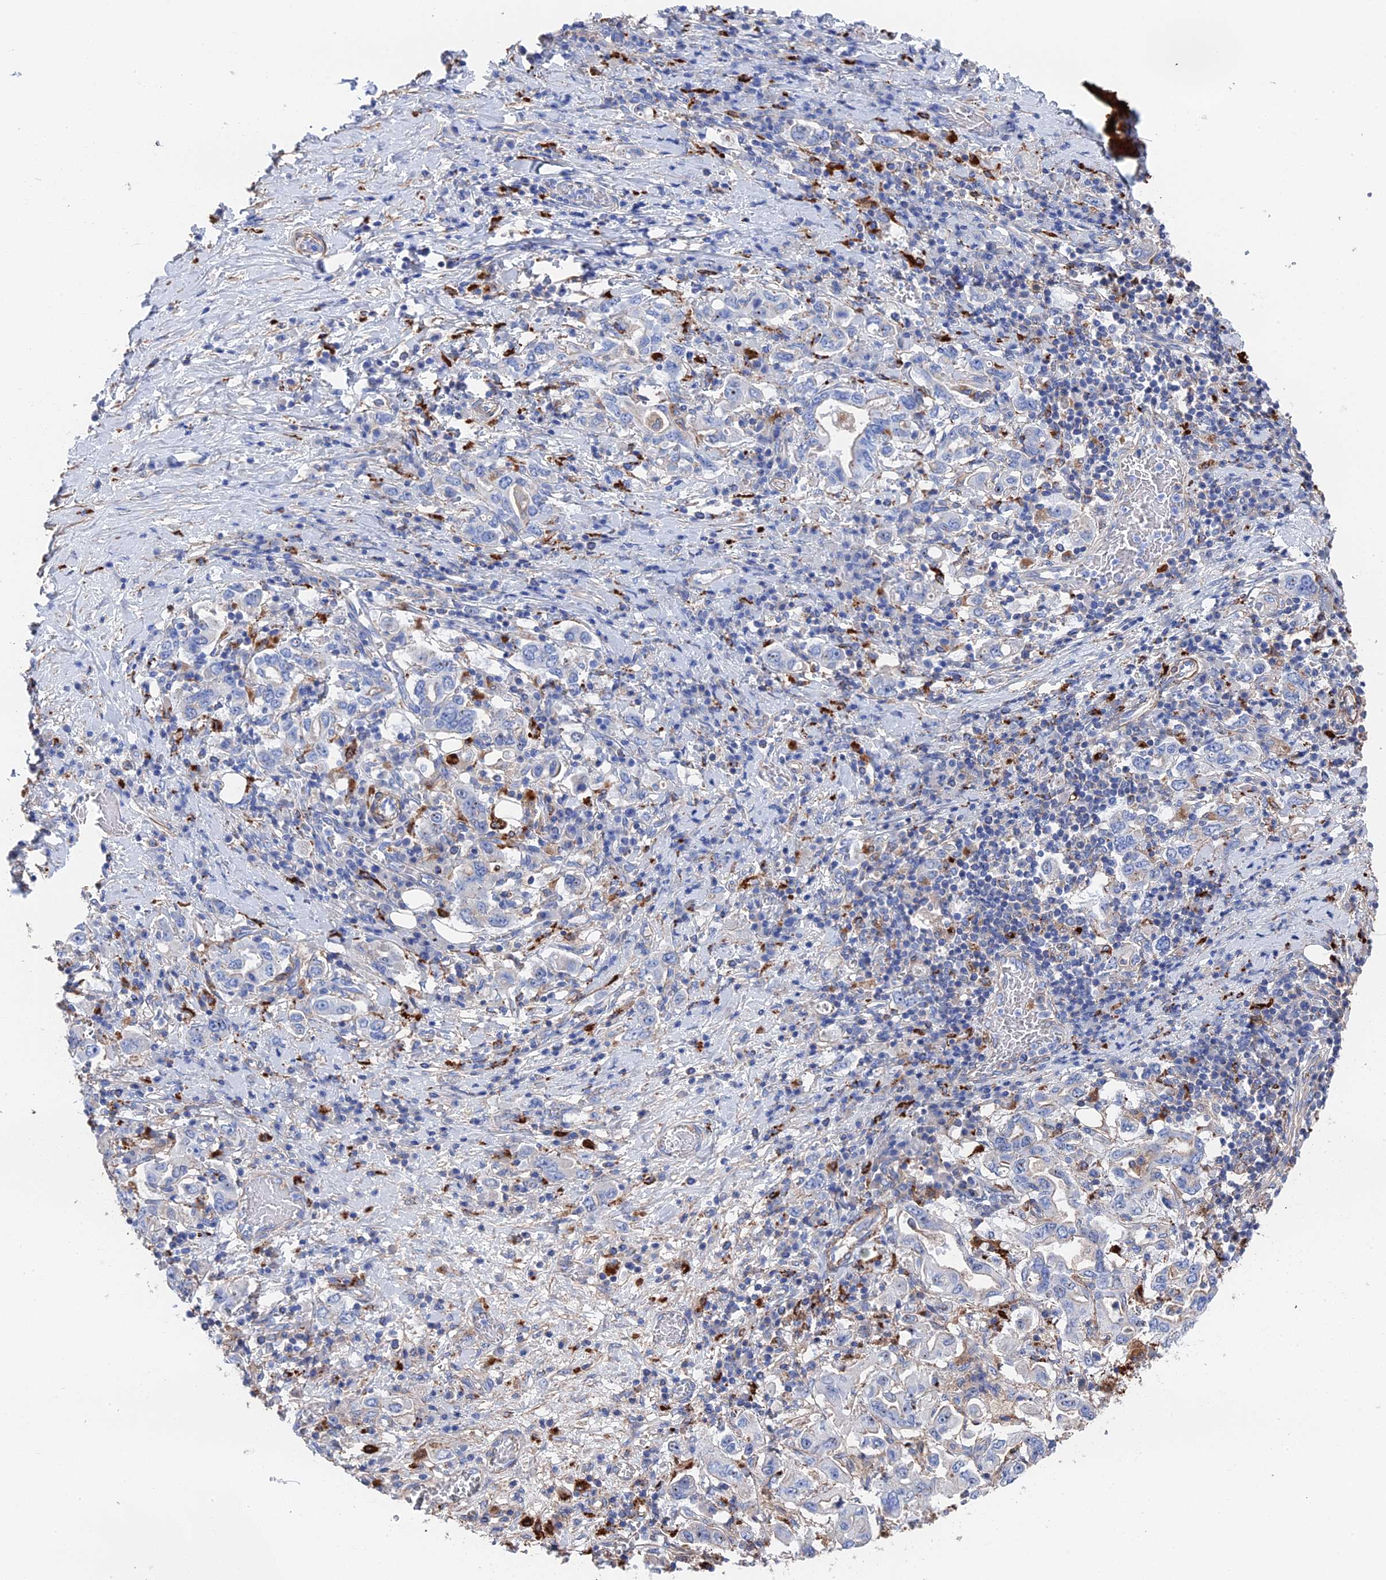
{"staining": {"intensity": "negative", "quantity": "none", "location": "none"}, "tissue": "stomach cancer", "cell_type": "Tumor cells", "image_type": "cancer", "snomed": [{"axis": "morphology", "description": "Adenocarcinoma, NOS"}, {"axis": "topography", "description": "Stomach, upper"}, {"axis": "topography", "description": "Stomach"}], "caption": "Protein analysis of stomach cancer exhibits no significant staining in tumor cells.", "gene": "STRA6", "patient": {"sex": "male", "age": 62}}